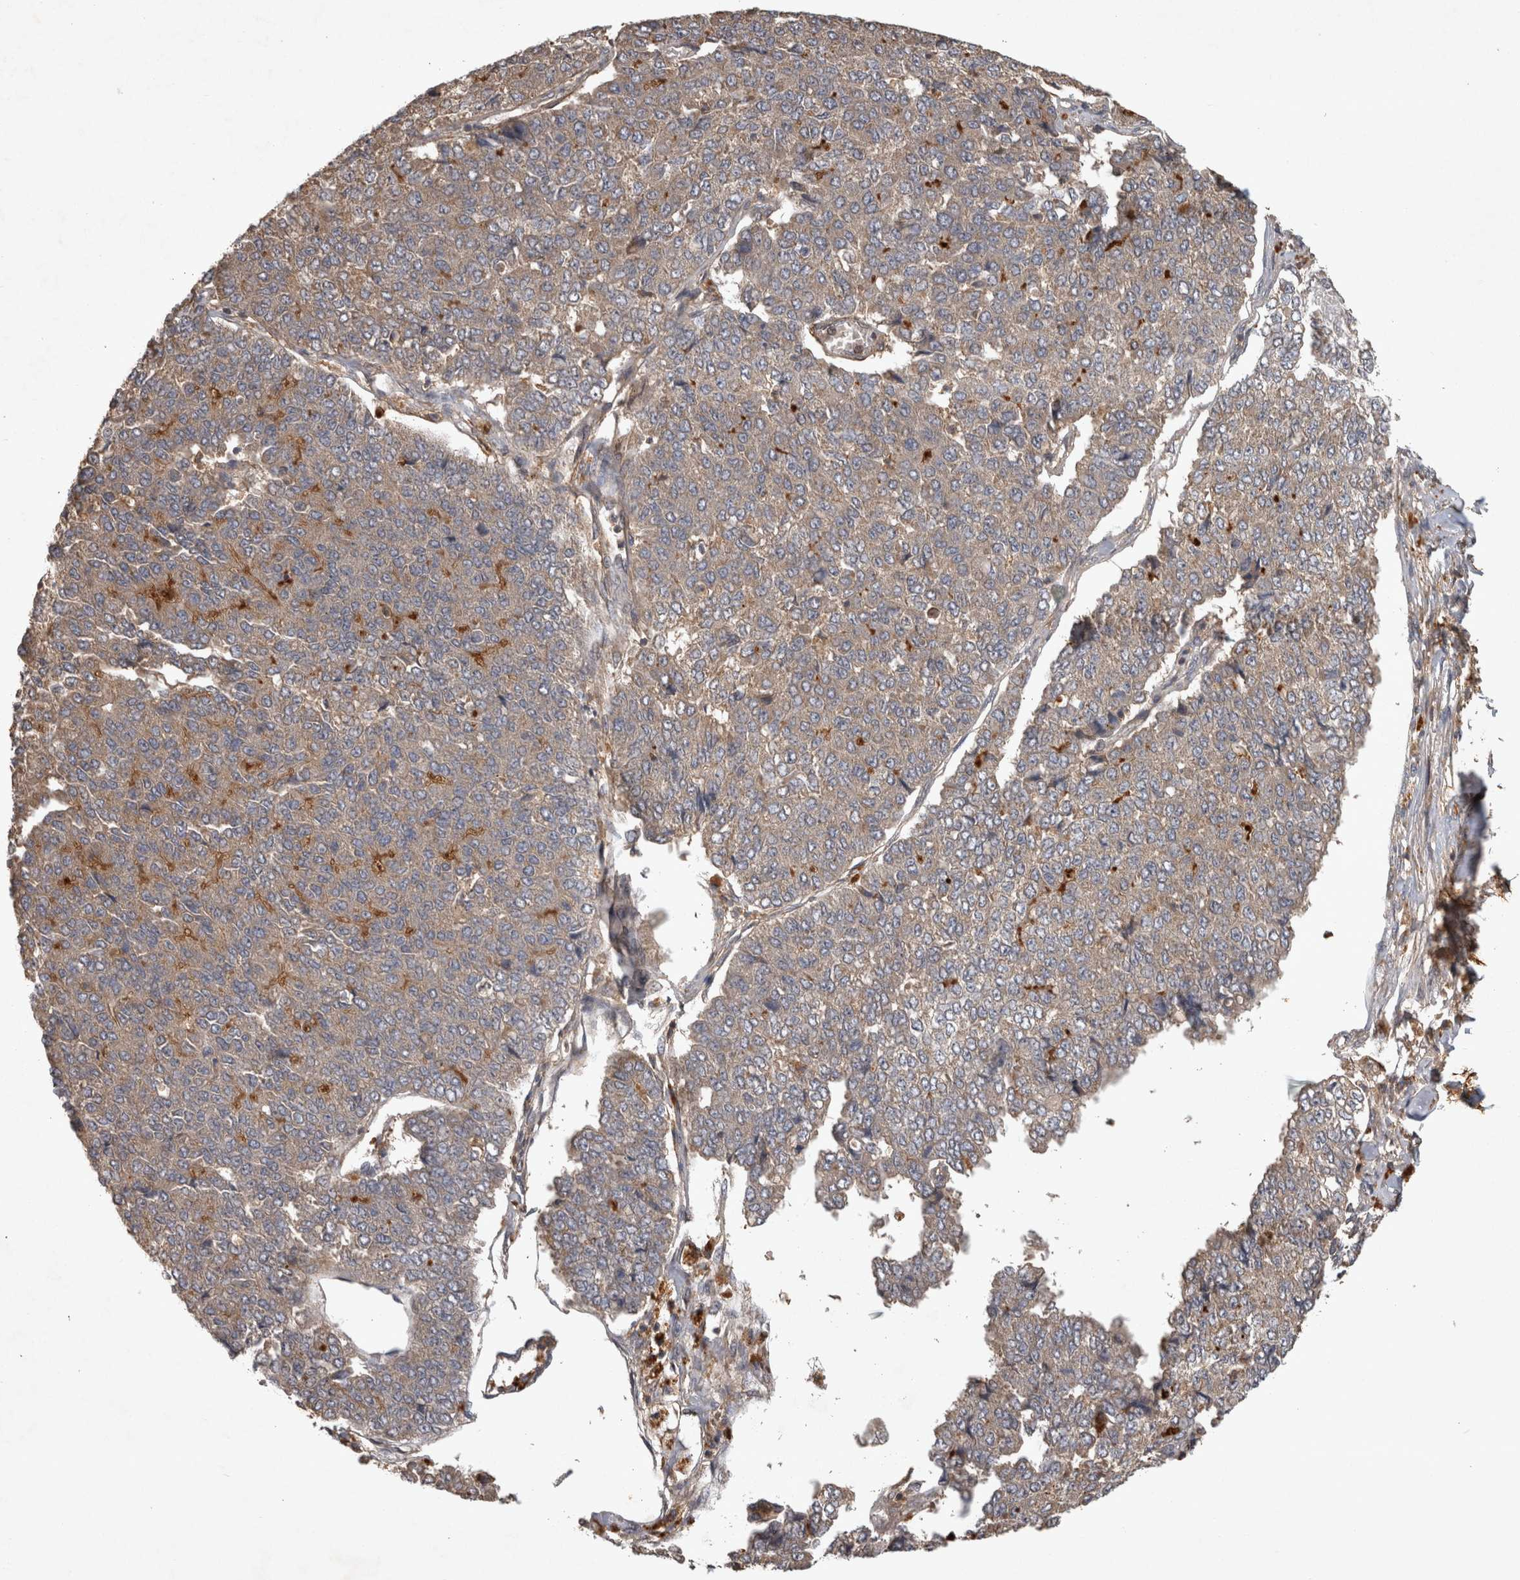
{"staining": {"intensity": "weak", "quantity": "<25%", "location": "cytoplasmic/membranous"}, "tissue": "pancreatic cancer", "cell_type": "Tumor cells", "image_type": "cancer", "snomed": [{"axis": "morphology", "description": "Adenocarcinoma, NOS"}, {"axis": "topography", "description": "Pancreas"}], "caption": "Immunohistochemistry histopathology image of neoplastic tissue: adenocarcinoma (pancreatic) stained with DAB demonstrates no significant protein staining in tumor cells.", "gene": "TRMT61B", "patient": {"sex": "male", "age": 50}}